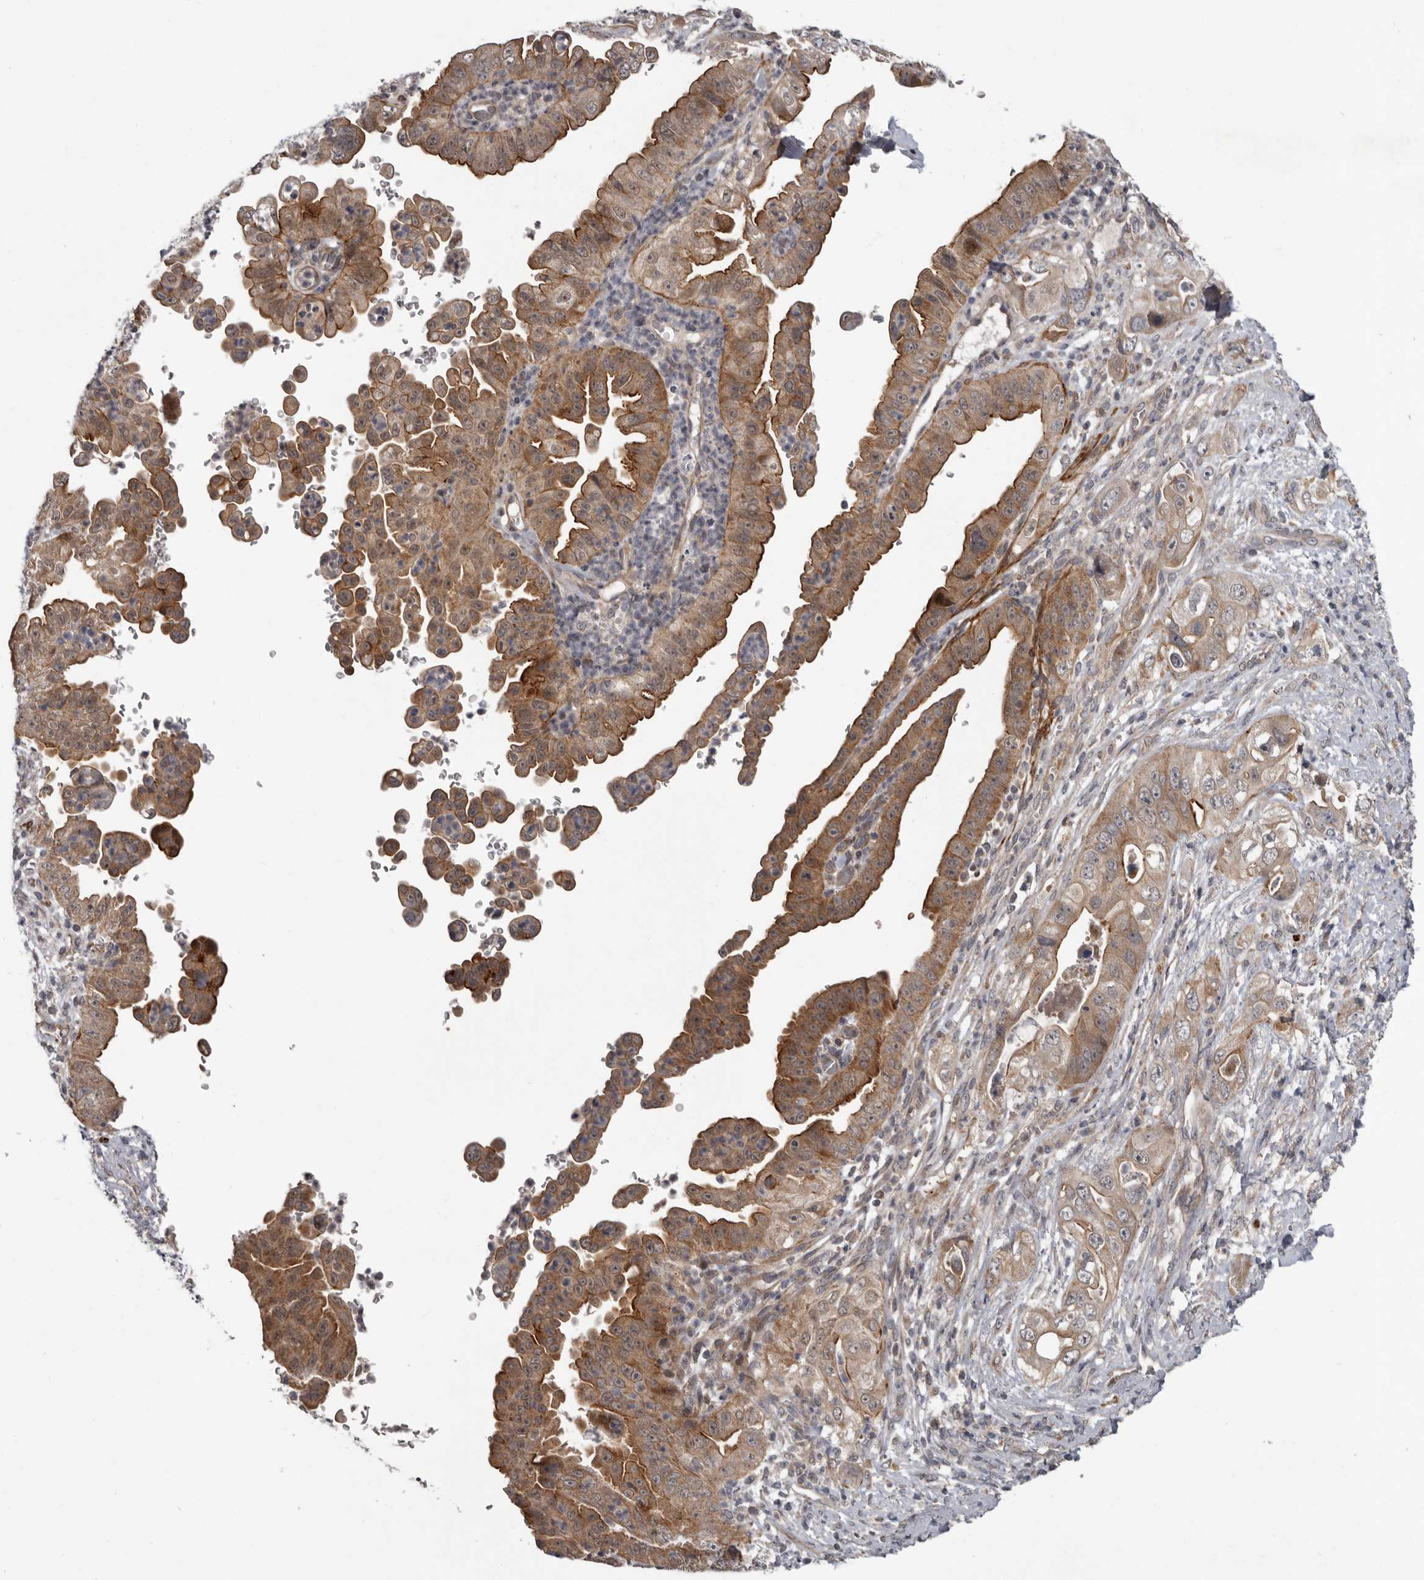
{"staining": {"intensity": "moderate", "quantity": ">75%", "location": "cytoplasmic/membranous"}, "tissue": "pancreatic cancer", "cell_type": "Tumor cells", "image_type": "cancer", "snomed": [{"axis": "morphology", "description": "Adenocarcinoma, NOS"}, {"axis": "topography", "description": "Pancreas"}], "caption": "Protein expression analysis of pancreatic cancer (adenocarcinoma) demonstrates moderate cytoplasmic/membranous expression in approximately >75% of tumor cells.", "gene": "FGFR4", "patient": {"sex": "female", "age": 78}}